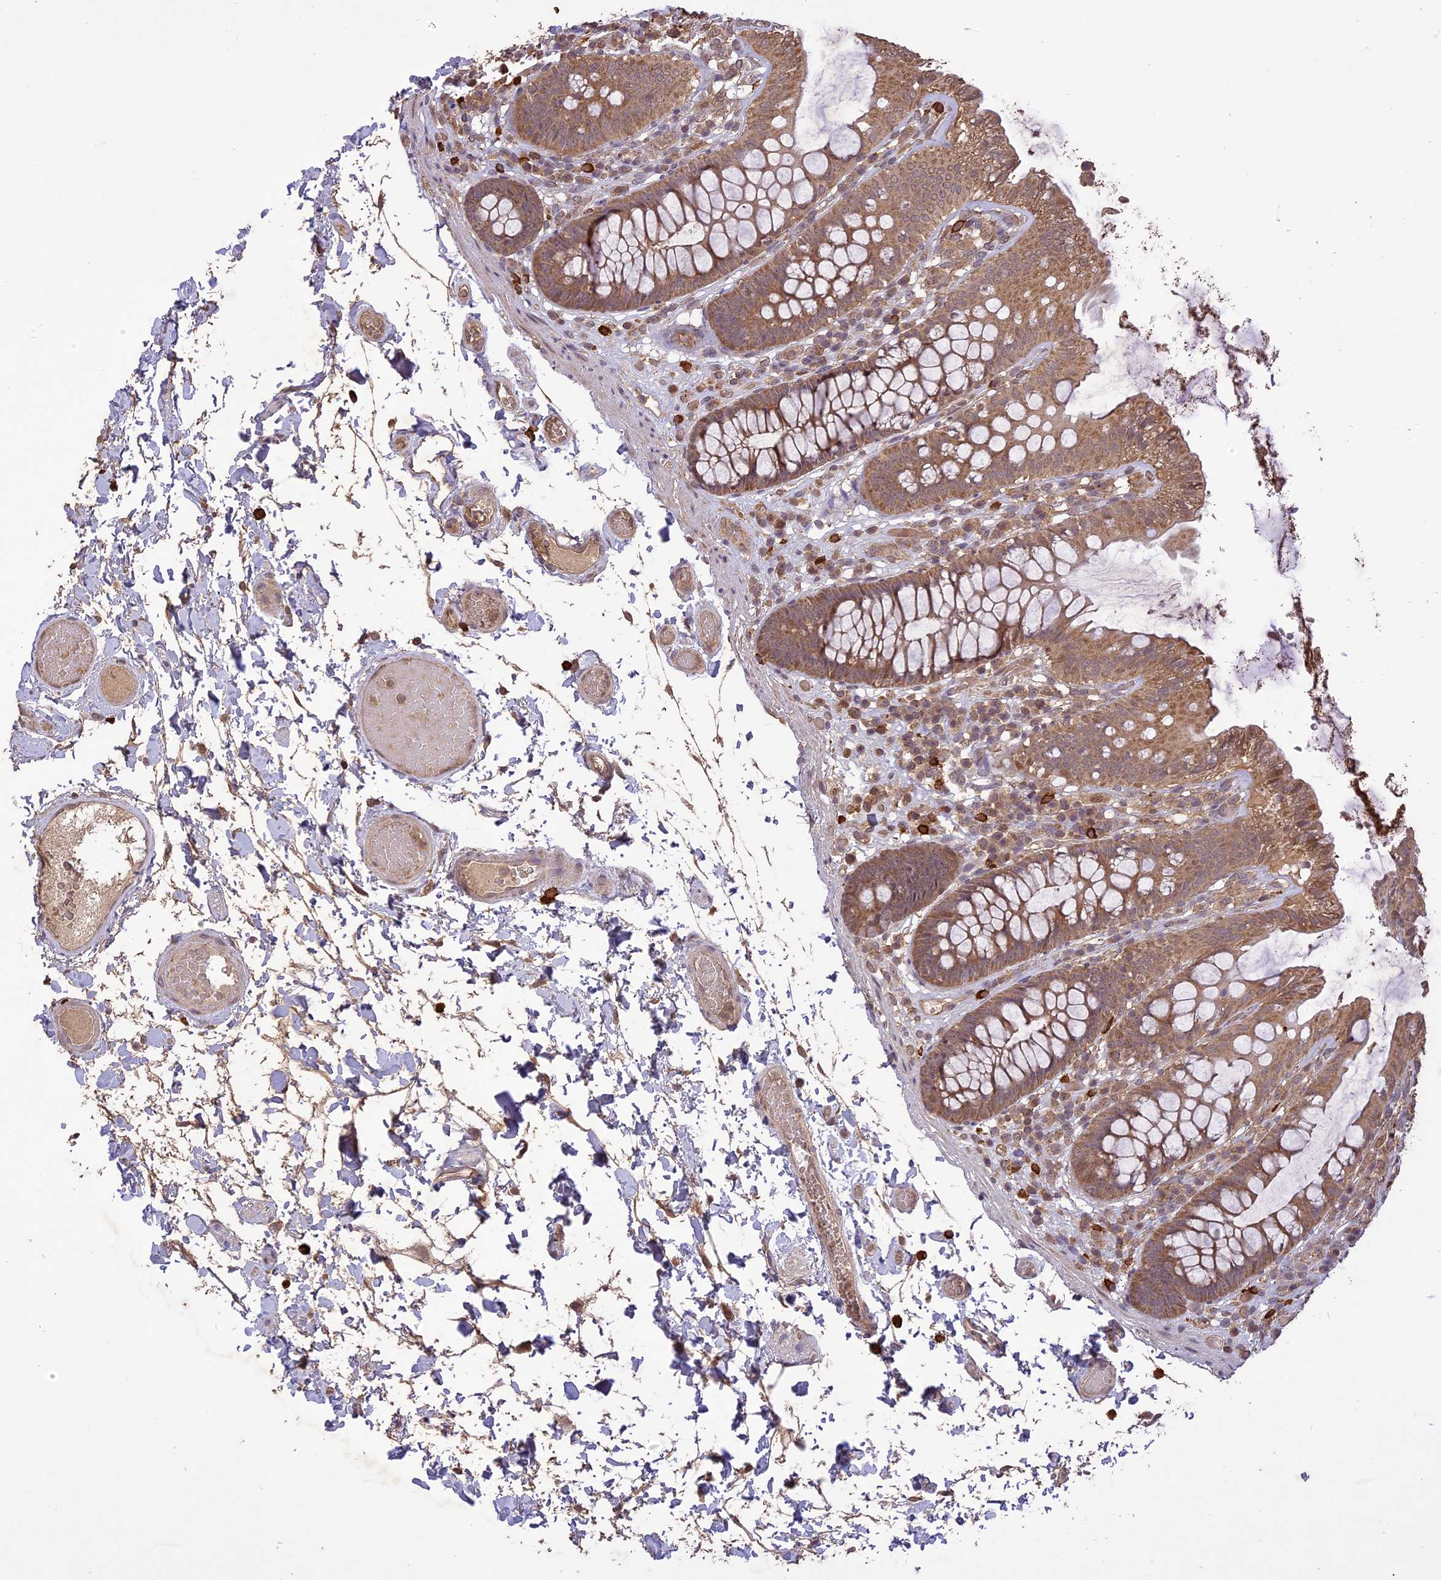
{"staining": {"intensity": "weak", "quantity": ">75%", "location": "cytoplasmic/membranous,nuclear"}, "tissue": "colon", "cell_type": "Endothelial cells", "image_type": "normal", "snomed": [{"axis": "morphology", "description": "Normal tissue, NOS"}, {"axis": "topography", "description": "Colon"}], "caption": "Normal colon exhibits weak cytoplasmic/membranous,nuclear expression in approximately >75% of endothelial cells (DAB (3,3'-diaminobenzidine) IHC, brown staining for protein, blue staining for nuclei)..", "gene": "TIGD7", "patient": {"sex": "male", "age": 84}}